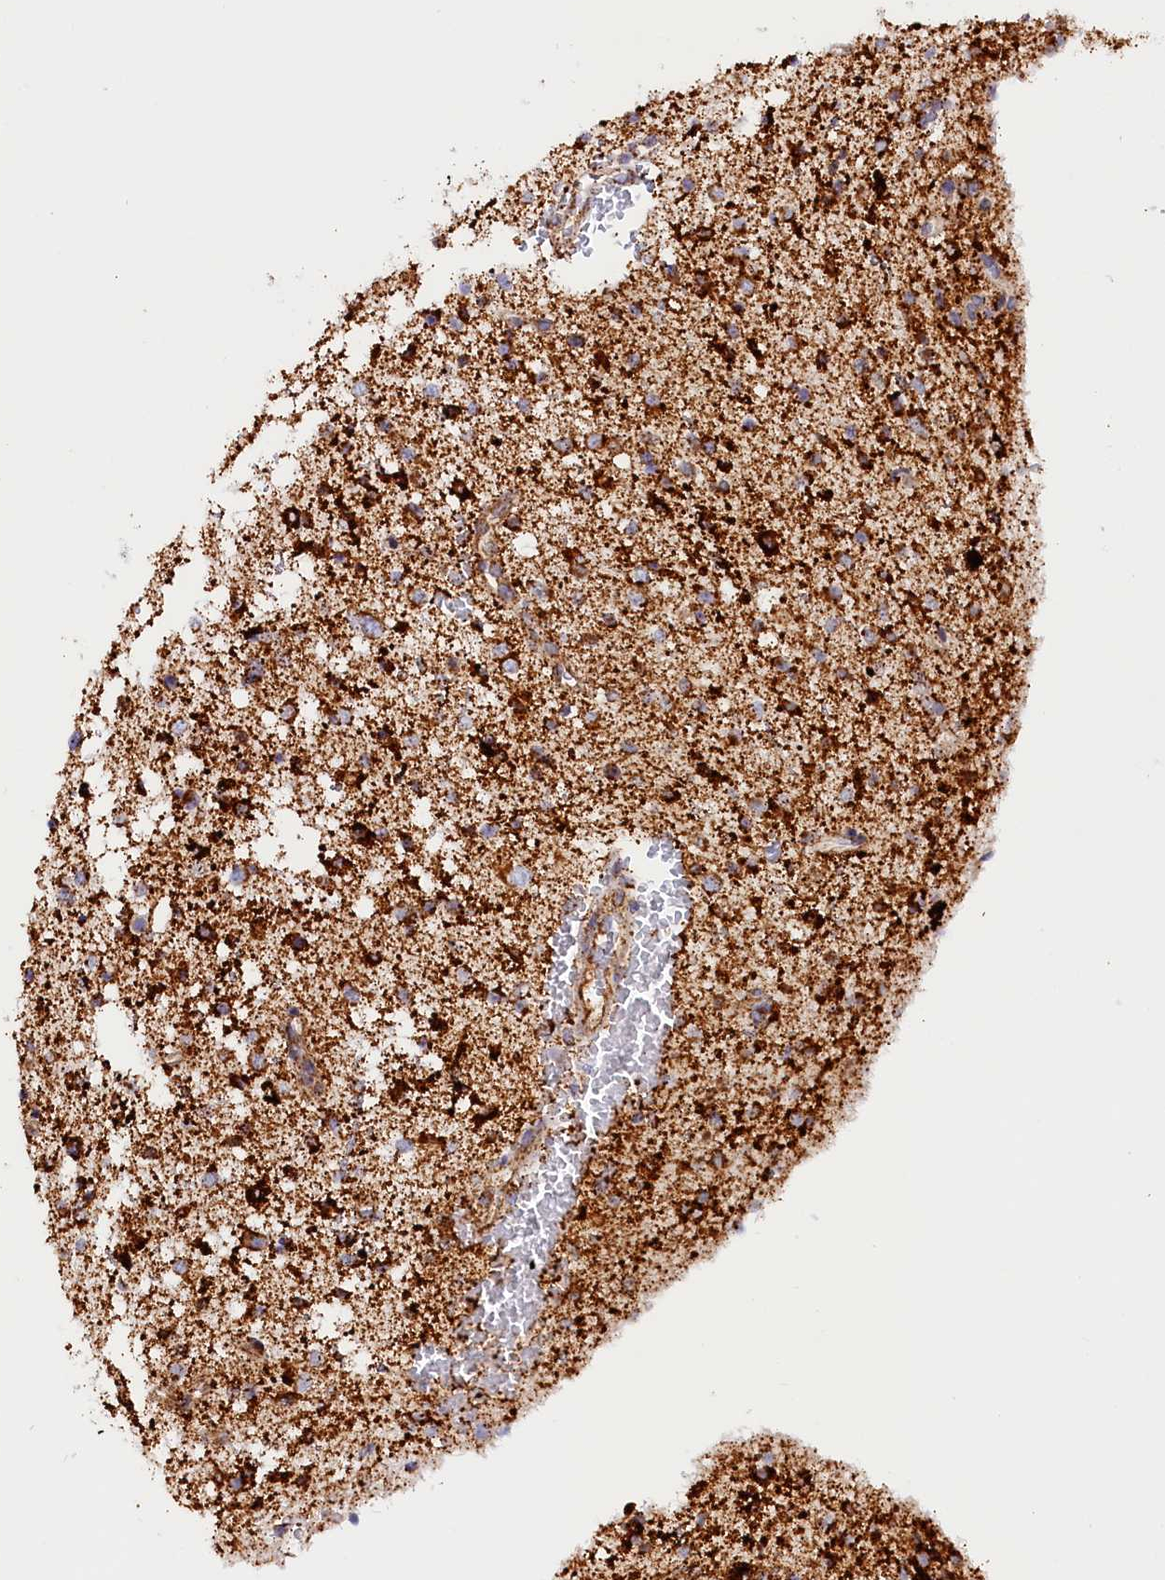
{"staining": {"intensity": "strong", "quantity": ">75%", "location": "cytoplasmic/membranous"}, "tissue": "glioma", "cell_type": "Tumor cells", "image_type": "cancer", "snomed": [{"axis": "morphology", "description": "Glioma, malignant, Low grade"}, {"axis": "topography", "description": "Brain"}], "caption": "A brown stain highlights strong cytoplasmic/membranous staining of a protein in human malignant glioma (low-grade) tumor cells. The protein of interest is shown in brown color, while the nuclei are stained blue.", "gene": "AKTIP", "patient": {"sex": "female", "age": 37}}